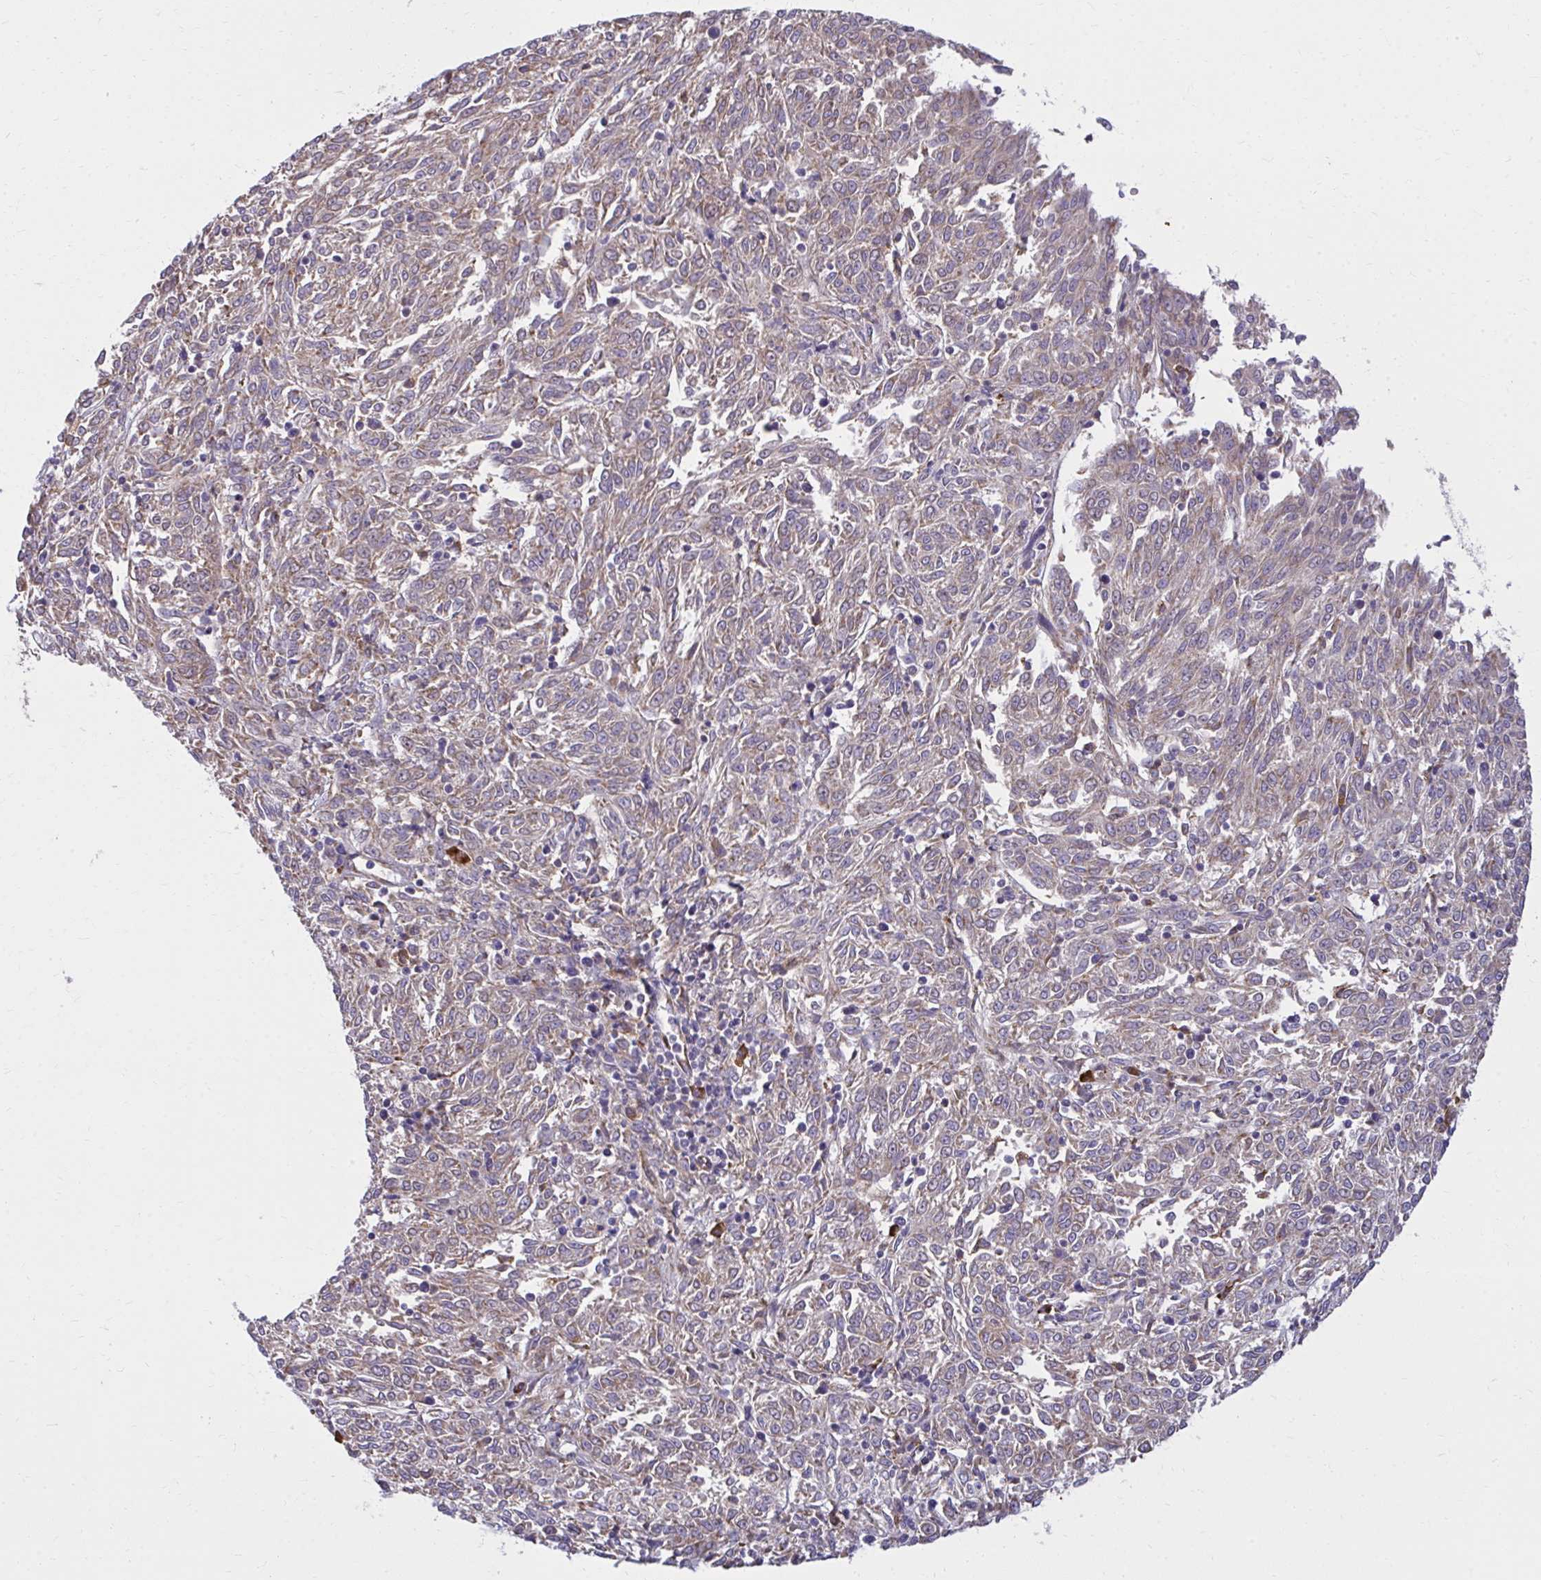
{"staining": {"intensity": "weak", "quantity": ">75%", "location": "cytoplasmic/membranous"}, "tissue": "melanoma", "cell_type": "Tumor cells", "image_type": "cancer", "snomed": [{"axis": "morphology", "description": "Malignant melanoma, NOS"}, {"axis": "topography", "description": "Skin"}], "caption": "IHC of human melanoma demonstrates low levels of weak cytoplasmic/membranous staining in approximately >75% of tumor cells. (Brightfield microscopy of DAB IHC at high magnification).", "gene": "CEMP1", "patient": {"sex": "female", "age": 72}}